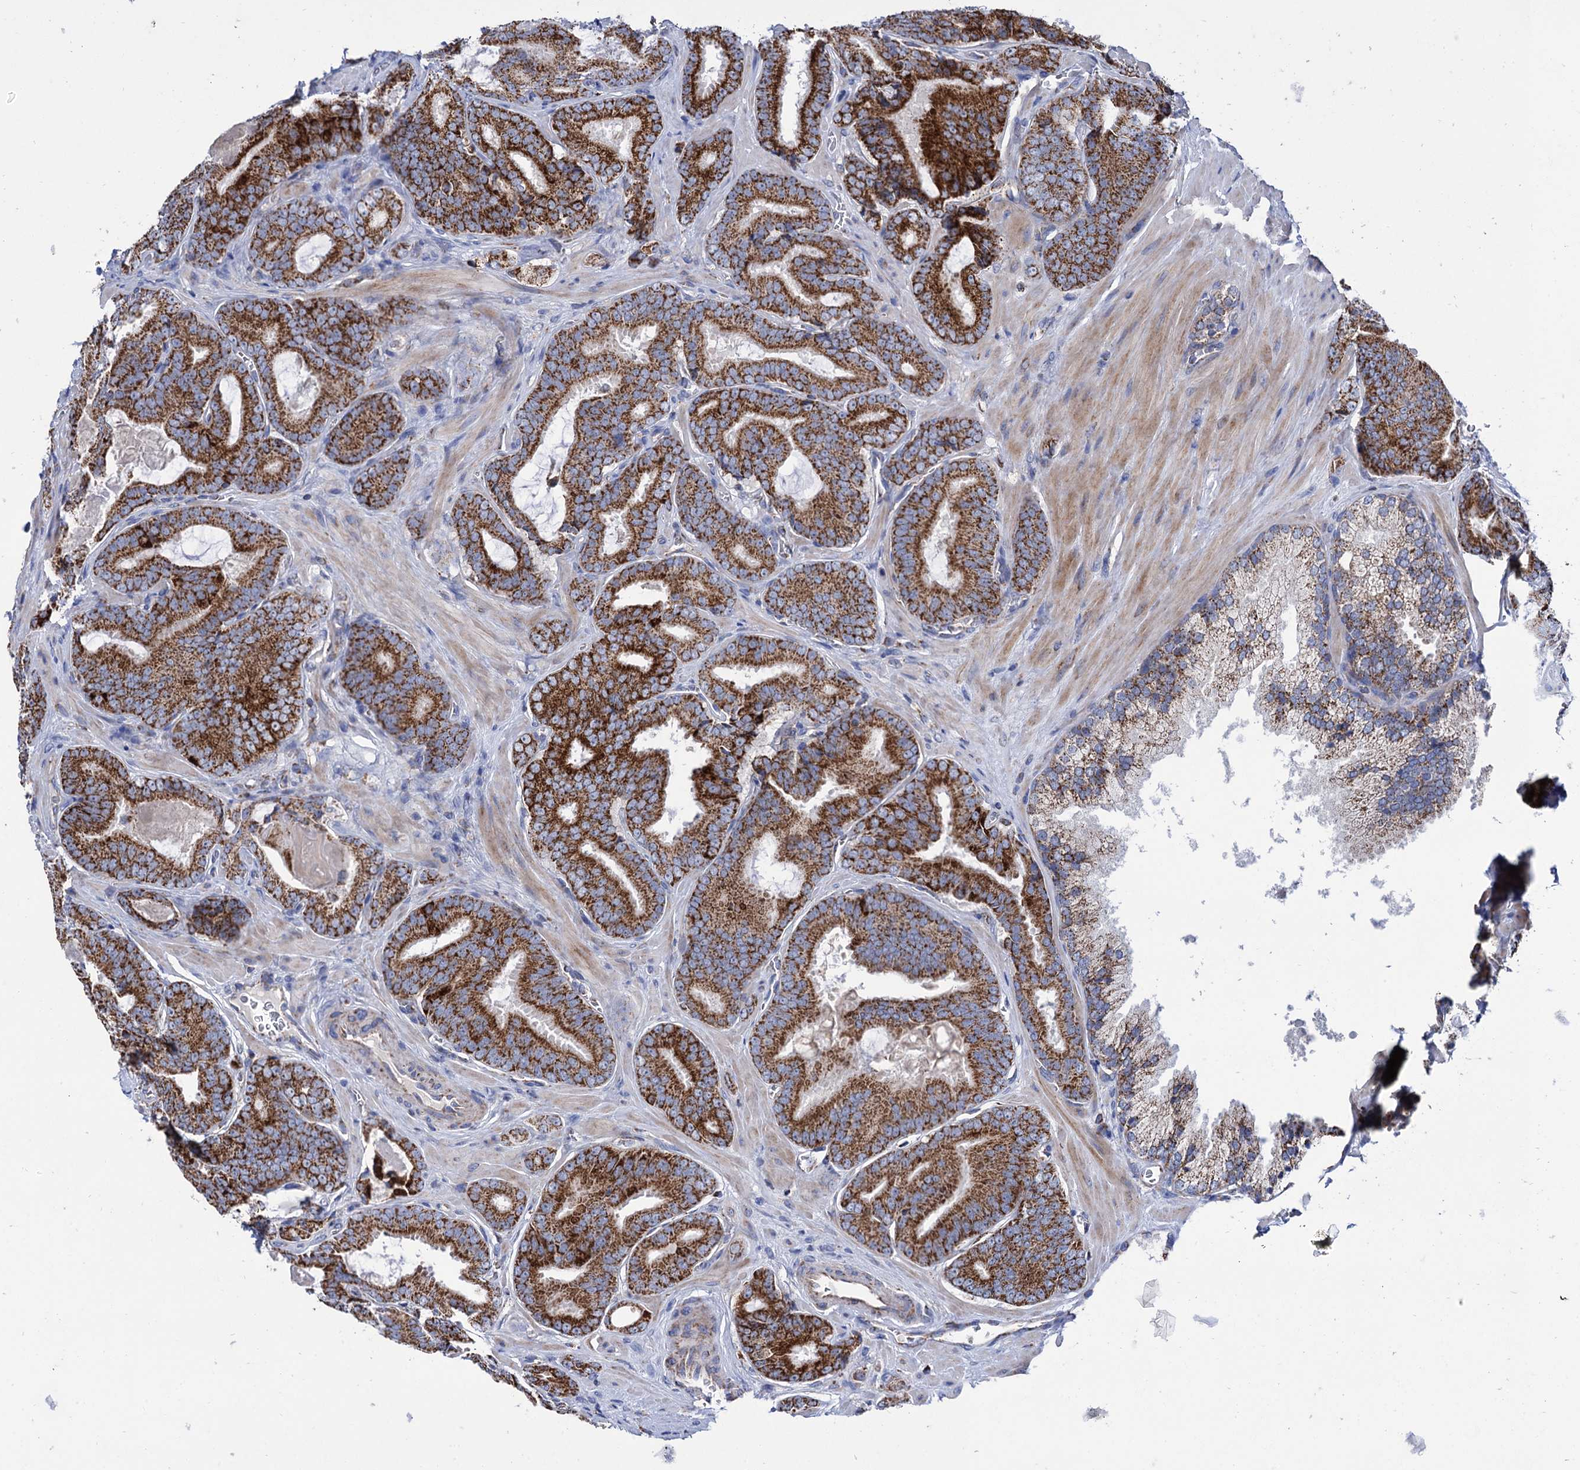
{"staining": {"intensity": "strong", "quantity": ">75%", "location": "cytoplasmic/membranous"}, "tissue": "prostate cancer", "cell_type": "Tumor cells", "image_type": "cancer", "snomed": [{"axis": "morphology", "description": "Adenocarcinoma, High grade"}, {"axis": "topography", "description": "Prostate"}], "caption": "Human prostate cancer (adenocarcinoma (high-grade)) stained for a protein (brown) displays strong cytoplasmic/membranous positive positivity in approximately >75% of tumor cells.", "gene": "ABHD10", "patient": {"sex": "male", "age": 66}}